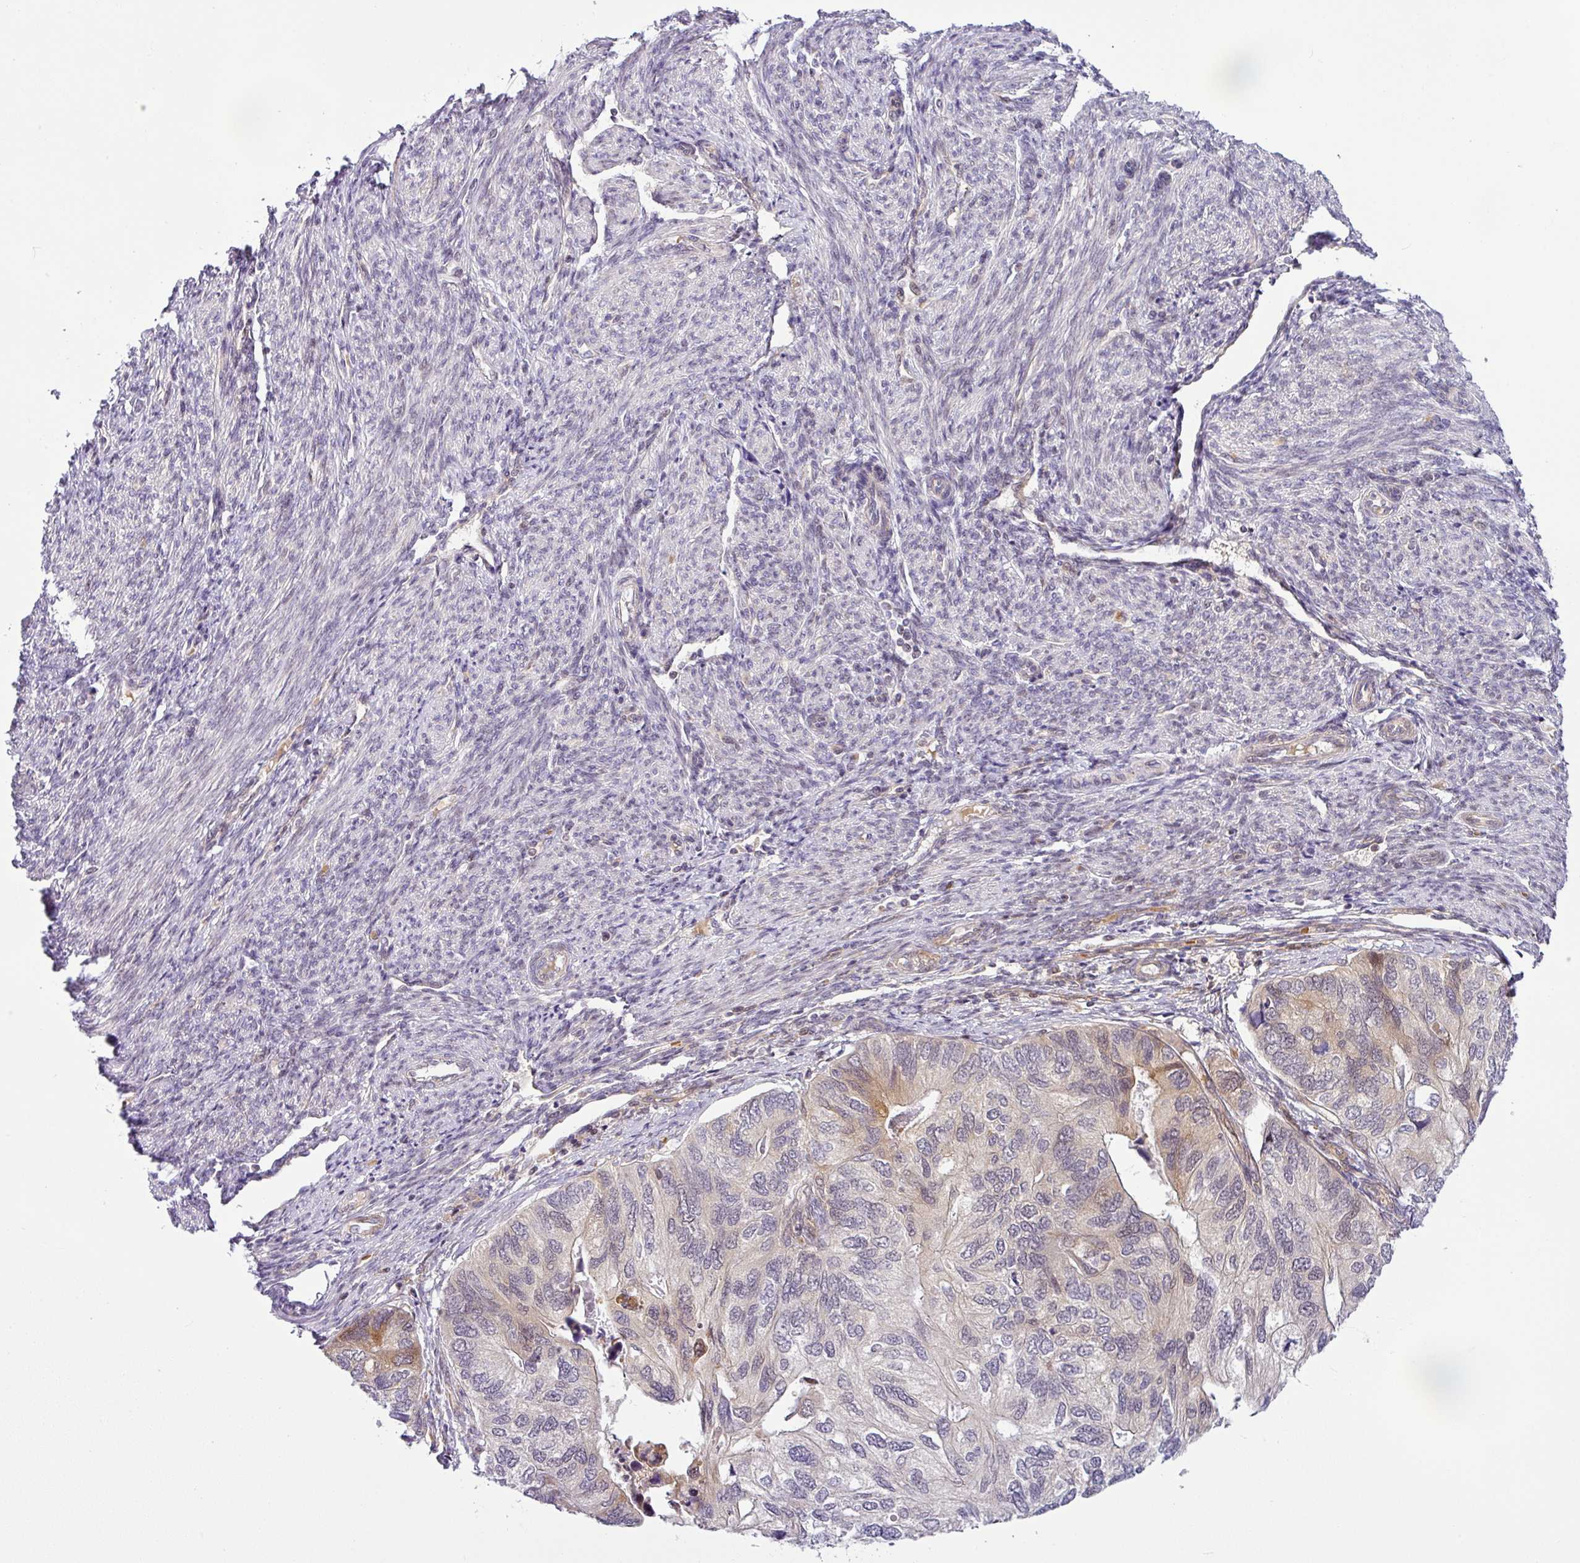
{"staining": {"intensity": "moderate", "quantity": "25%-75%", "location": "cytoplasmic/membranous"}, "tissue": "endometrial cancer", "cell_type": "Tumor cells", "image_type": "cancer", "snomed": [{"axis": "morphology", "description": "Carcinoma, NOS"}, {"axis": "topography", "description": "Uterus"}], "caption": "Moderate cytoplasmic/membranous positivity is identified in approximately 25%-75% of tumor cells in carcinoma (endometrial).", "gene": "NDUFB2", "patient": {"sex": "female", "age": 76}}